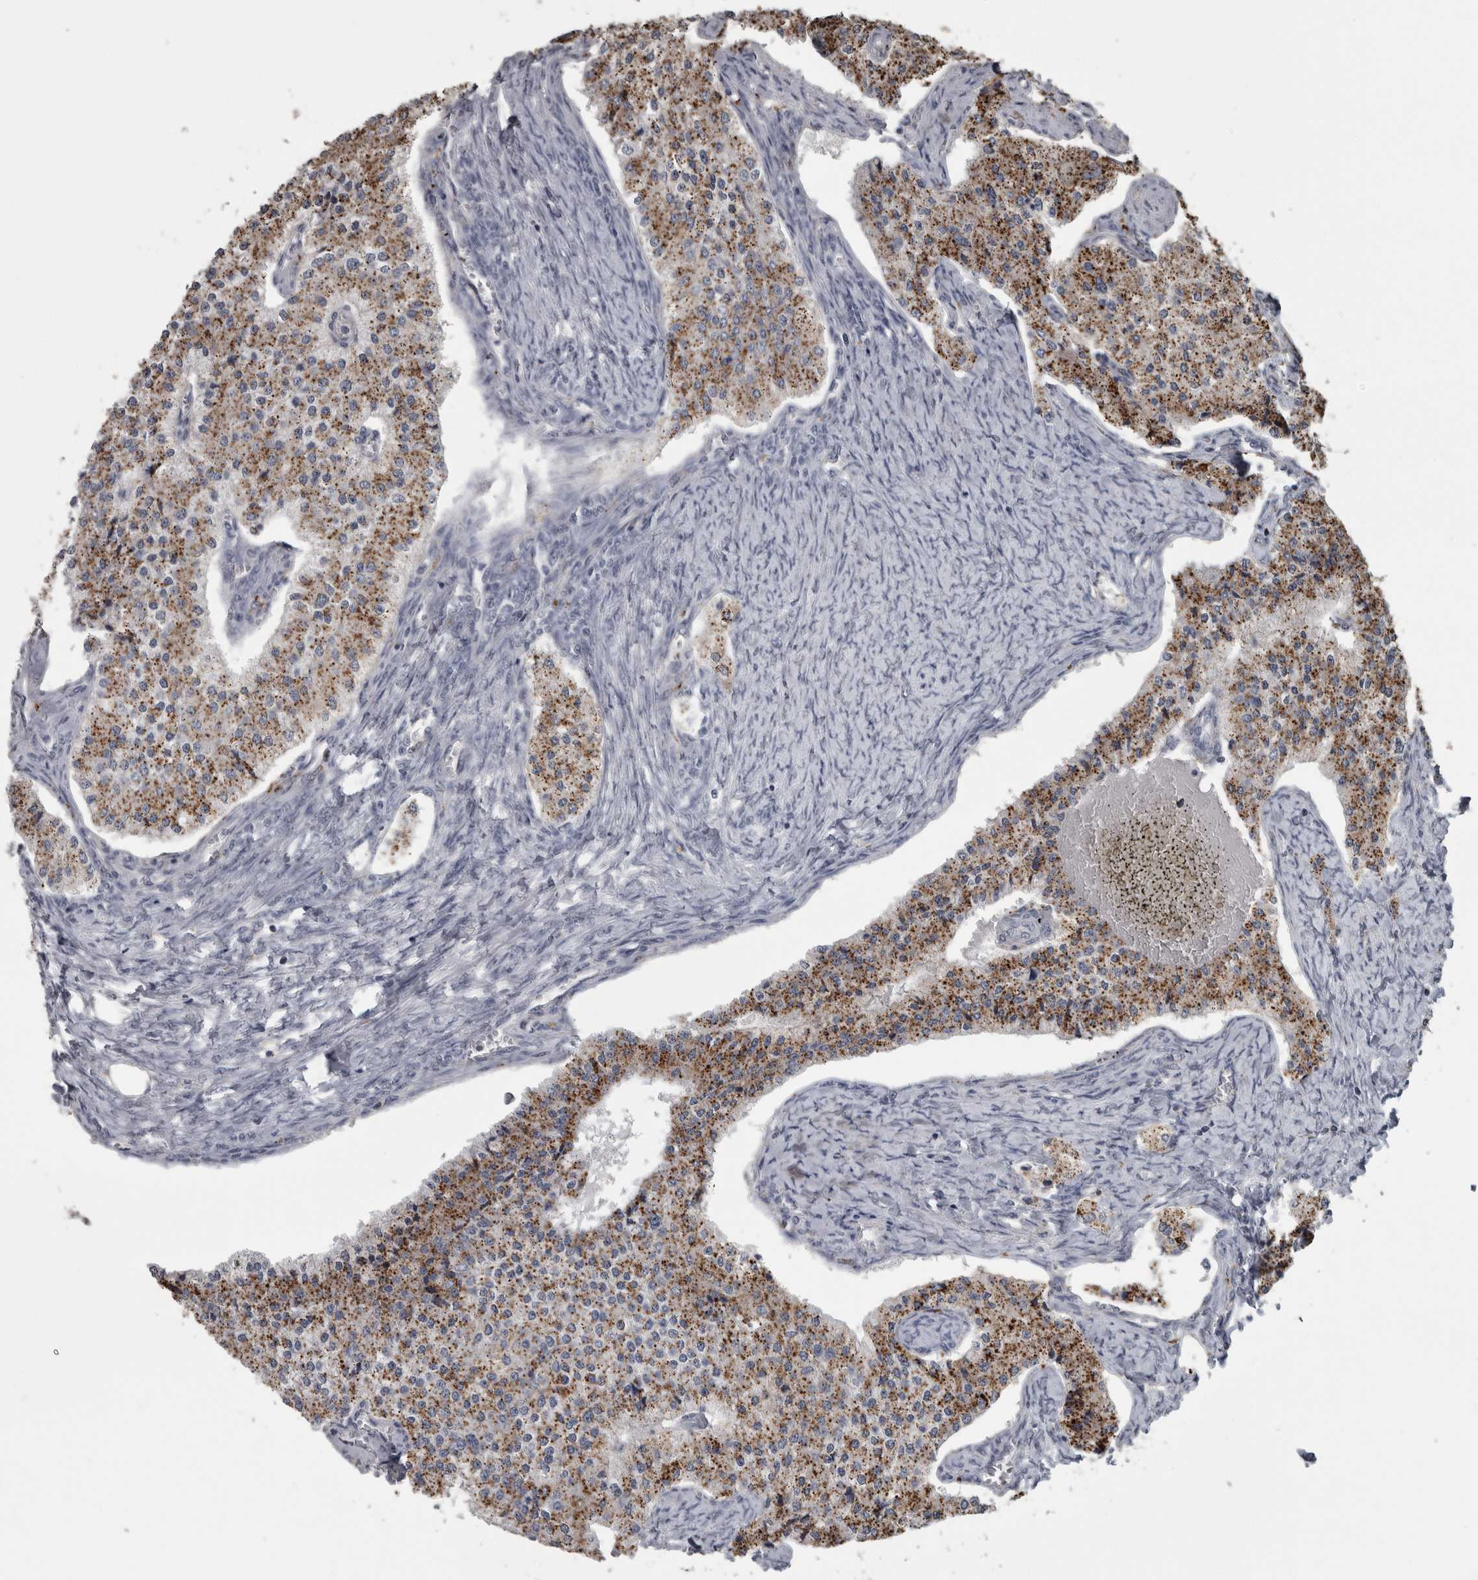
{"staining": {"intensity": "moderate", "quantity": ">75%", "location": "cytoplasmic/membranous"}, "tissue": "carcinoid", "cell_type": "Tumor cells", "image_type": "cancer", "snomed": [{"axis": "morphology", "description": "Carcinoid, malignant, NOS"}, {"axis": "topography", "description": "Colon"}], "caption": "Tumor cells demonstrate moderate cytoplasmic/membranous staining in approximately >75% of cells in carcinoid (malignant). The staining is performed using DAB brown chromogen to label protein expression. The nuclei are counter-stained blue using hematoxylin.", "gene": "NAAA", "patient": {"sex": "female", "age": 52}}